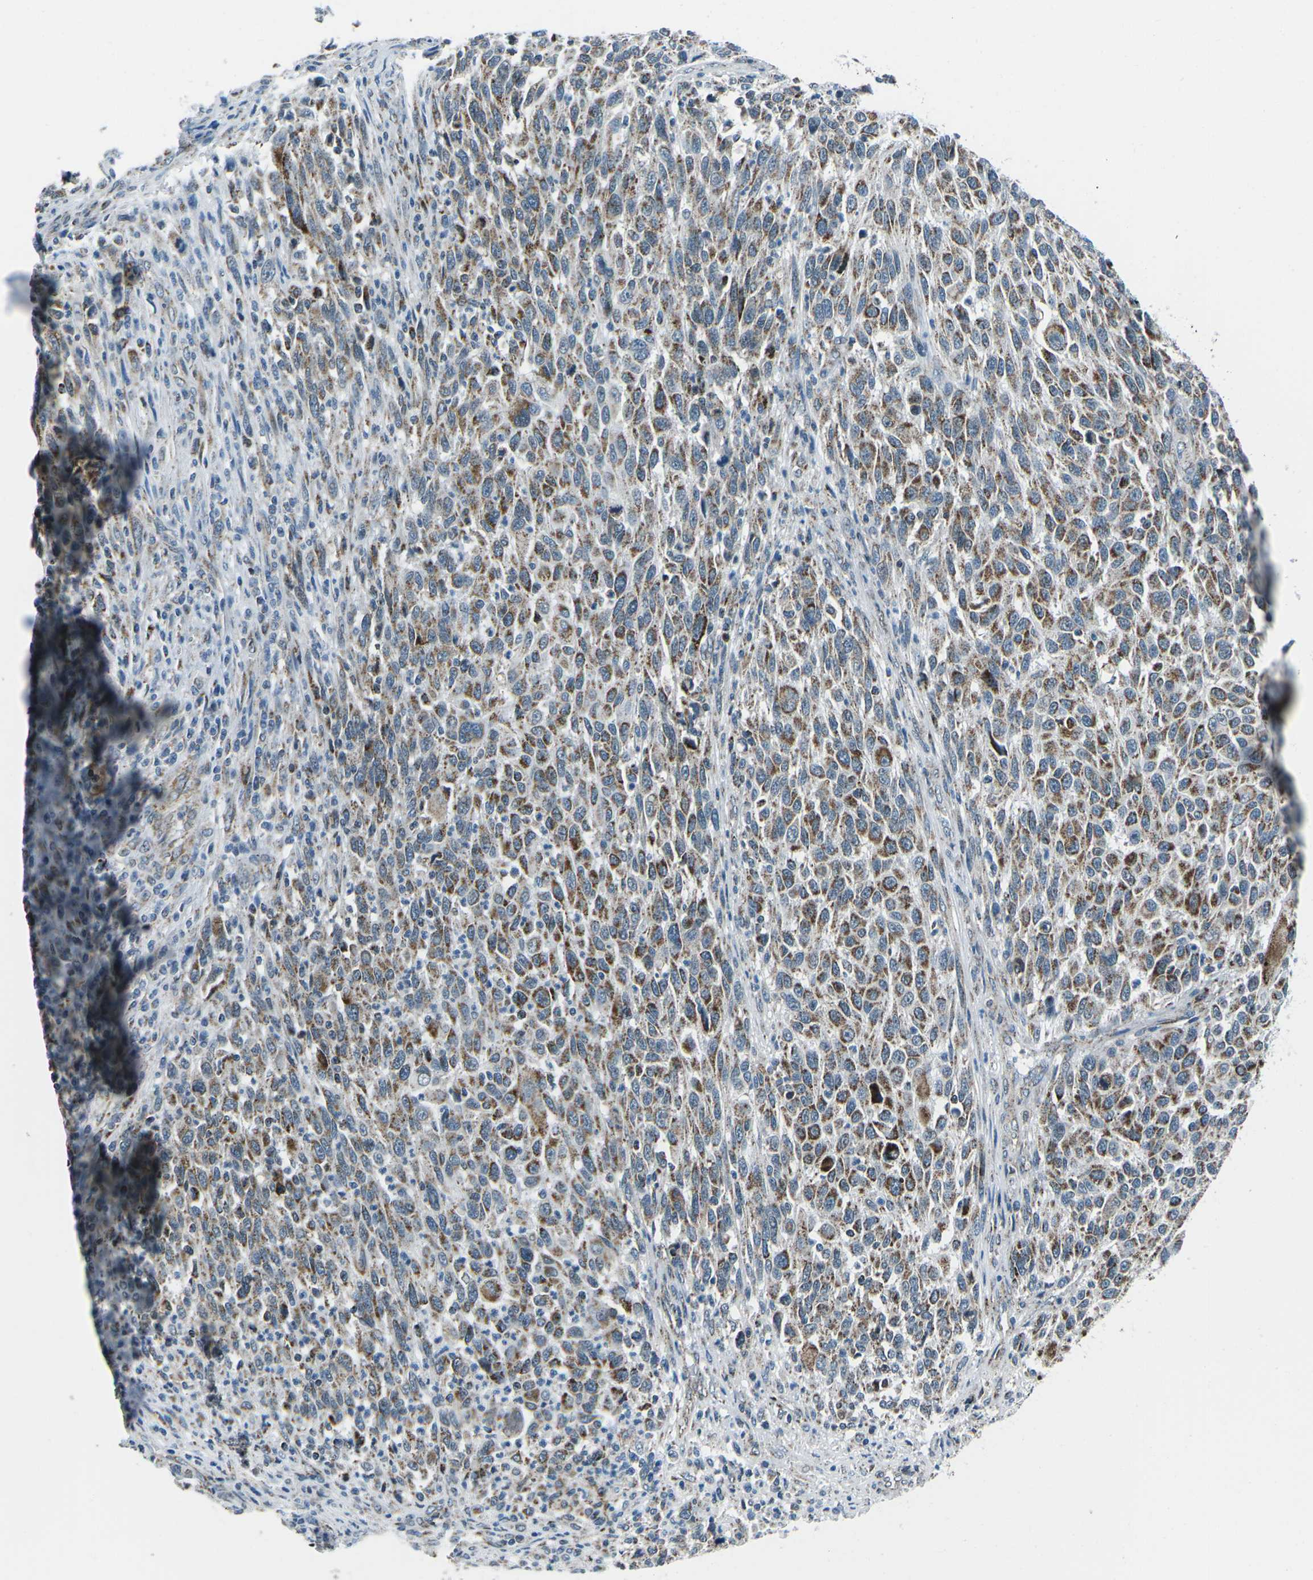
{"staining": {"intensity": "moderate", "quantity": ">75%", "location": "cytoplasmic/membranous"}, "tissue": "melanoma", "cell_type": "Tumor cells", "image_type": "cancer", "snomed": [{"axis": "morphology", "description": "Malignant melanoma, Metastatic site"}, {"axis": "topography", "description": "Lymph node"}], "caption": "DAB (3,3'-diaminobenzidine) immunohistochemical staining of human melanoma demonstrates moderate cytoplasmic/membranous protein positivity in about >75% of tumor cells.", "gene": "RFESD", "patient": {"sex": "male", "age": 61}}